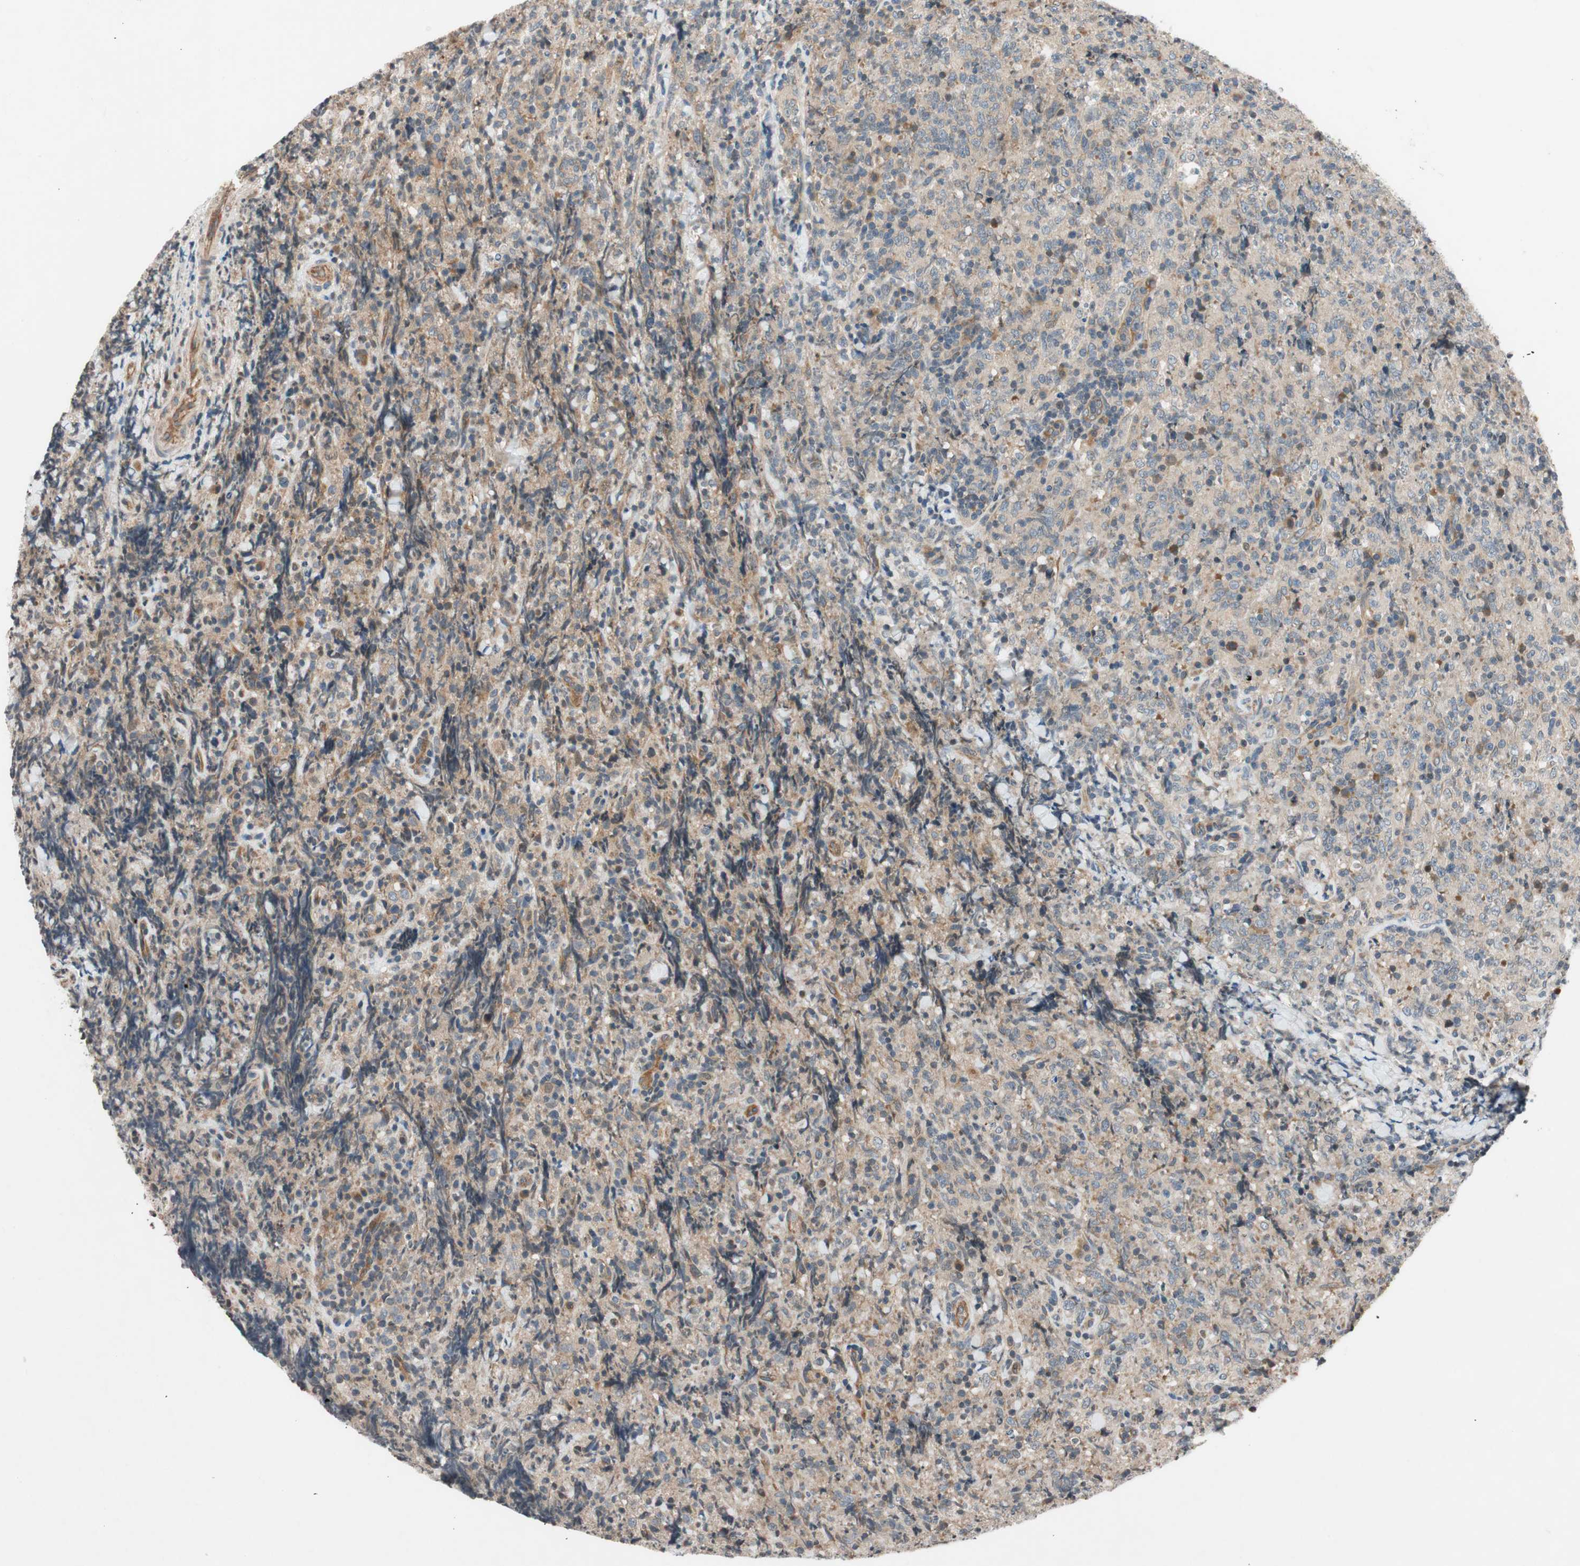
{"staining": {"intensity": "weak", "quantity": ">75%", "location": "cytoplasmic/membranous"}, "tissue": "lymphoma", "cell_type": "Tumor cells", "image_type": "cancer", "snomed": [{"axis": "morphology", "description": "Malignant lymphoma, non-Hodgkin's type, High grade"}, {"axis": "topography", "description": "Tonsil"}], "caption": "This micrograph displays immunohistochemistry (IHC) staining of human lymphoma, with low weak cytoplasmic/membranous expression in approximately >75% of tumor cells.", "gene": "GCLM", "patient": {"sex": "female", "age": 36}}